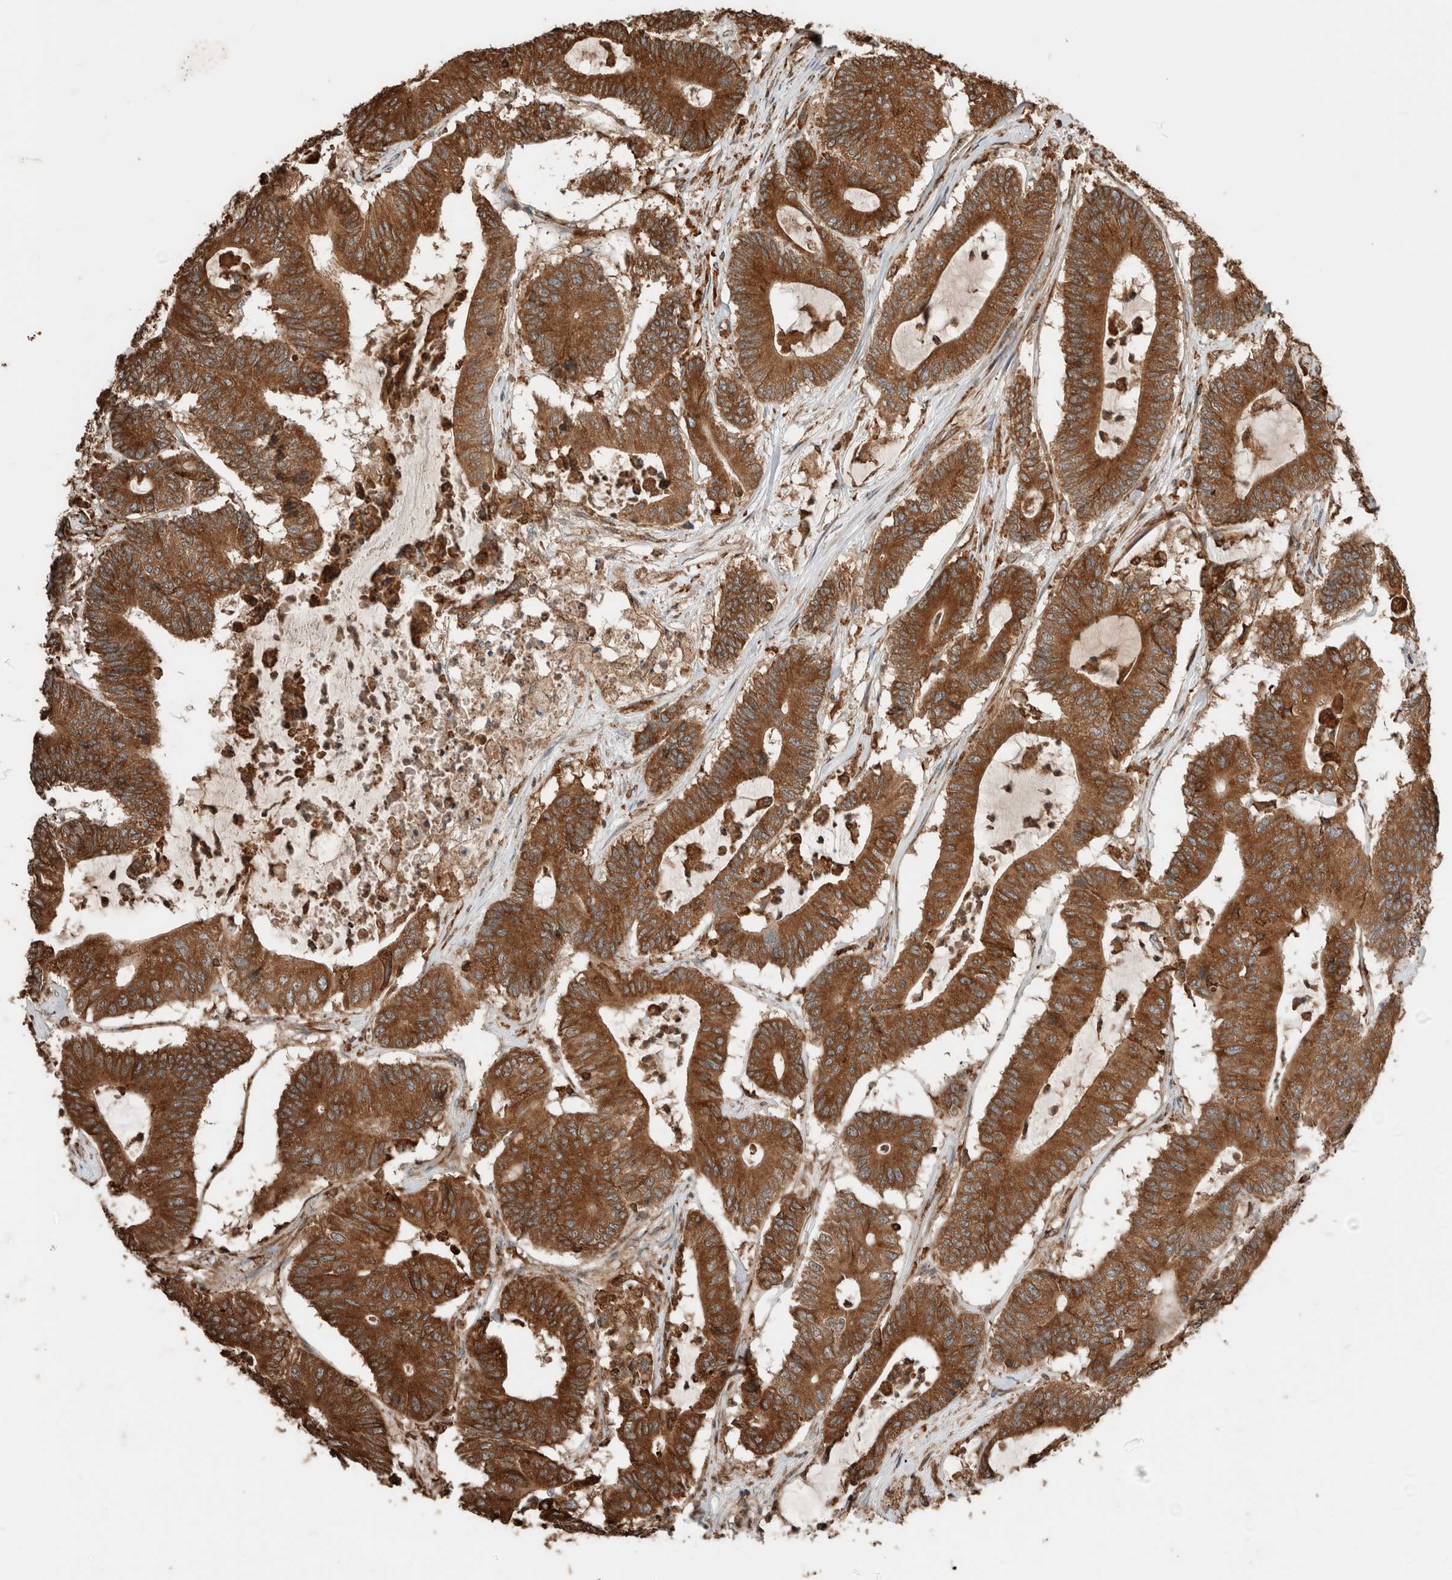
{"staining": {"intensity": "strong", "quantity": ">75%", "location": "cytoplasmic/membranous"}, "tissue": "colorectal cancer", "cell_type": "Tumor cells", "image_type": "cancer", "snomed": [{"axis": "morphology", "description": "Adenocarcinoma, NOS"}, {"axis": "topography", "description": "Colon"}], "caption": "DAB immunohistochemical staining of human colorectal cancer (adenocarcinoma) displays strong cytoplasmic/membranous protein expression in approximately >75% of tumor cells.", "gene": "ERAP2", "patient": {"sex": "female", "age": 84}}